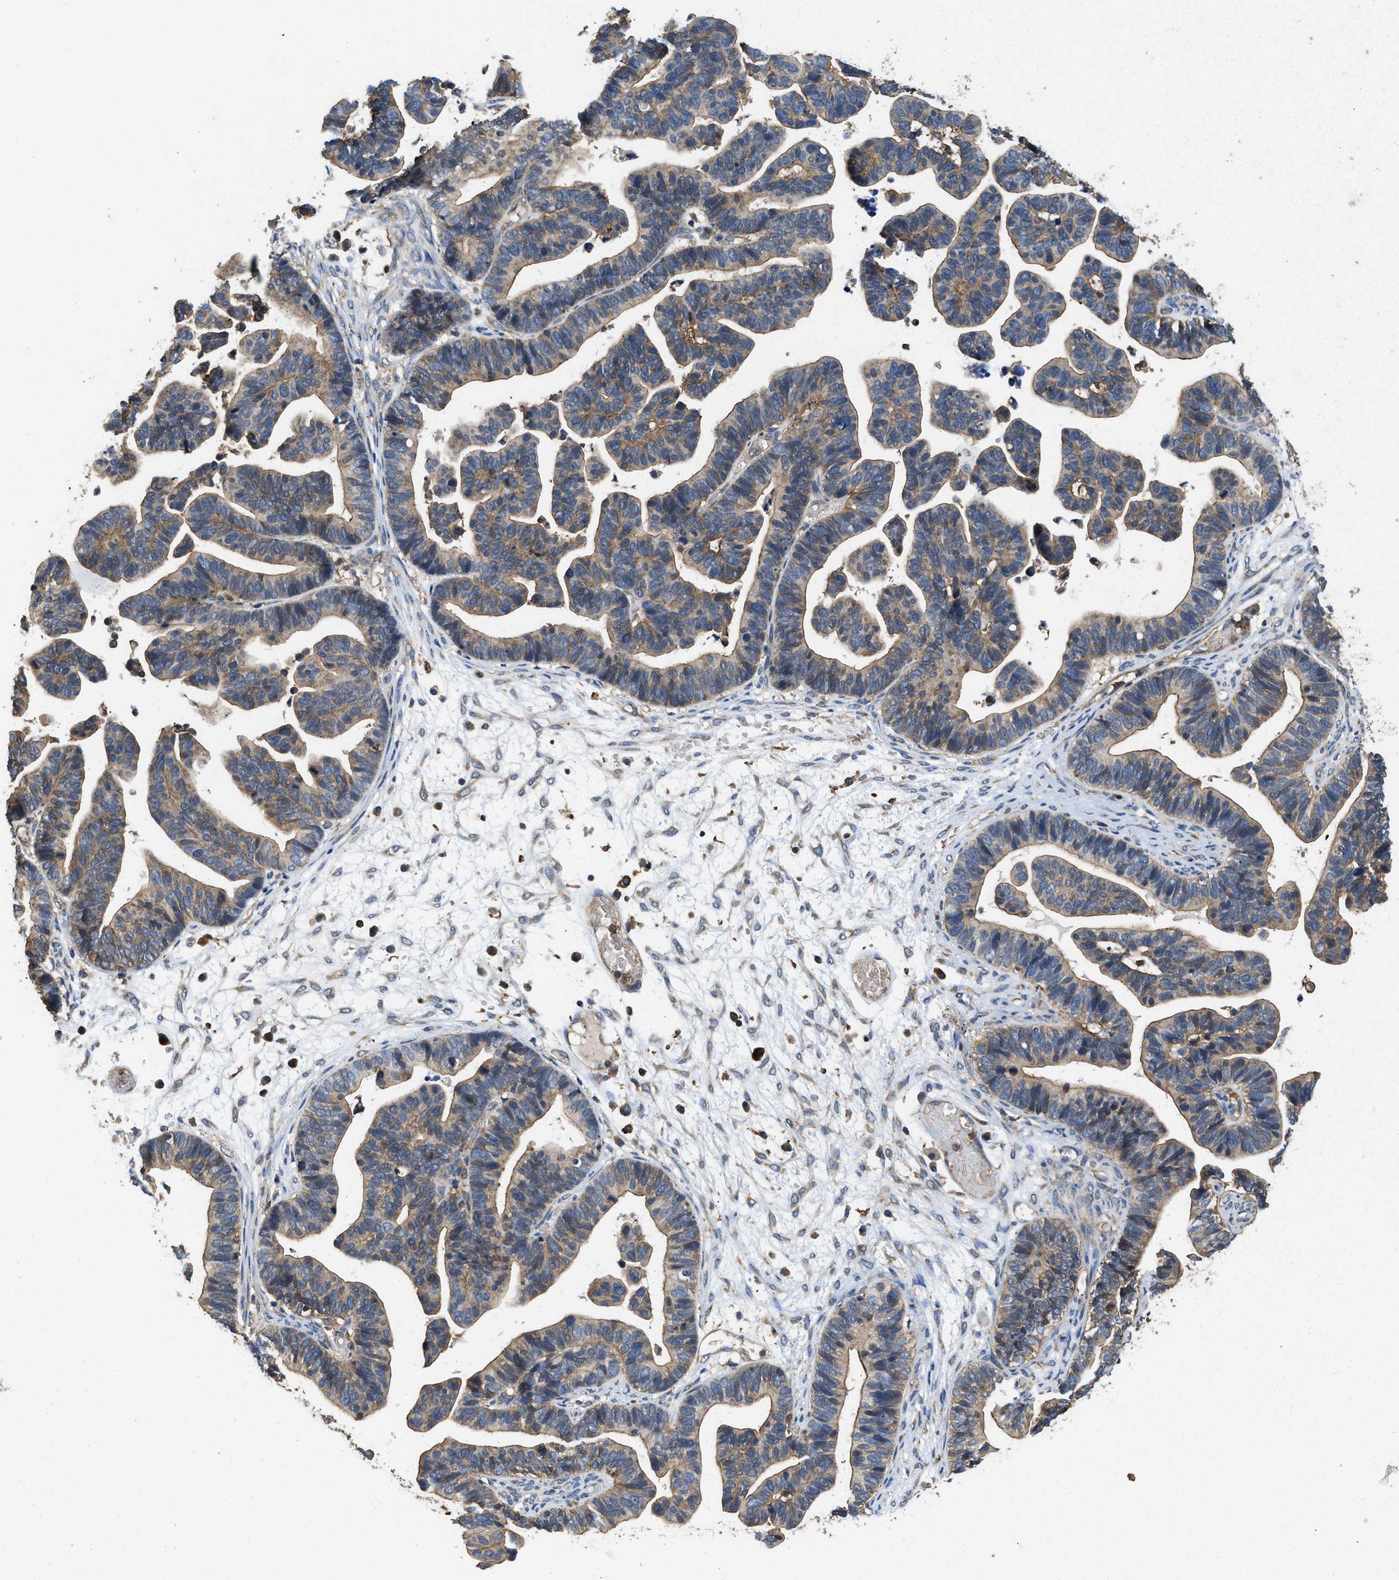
{"staining": {"intensity": "weak", "quantity": ">75%", "location": "cytoplasmic/membranous"}, "tissue": "ovarian cancer", "cell_type": "Tumor cells", "image_type": "cancer", "snomed": [{"axis": "morphology", "description": "Cystadenocarcinoma, serous, NOS"}, {"axis": "topography", "description": "Ovary"}], "caption": "Ovarian cancer stained with a protein marker displays weak staining in tumor cells.", "gene": "LINGO2", "patient": {"sex": "female", "age": 56}}